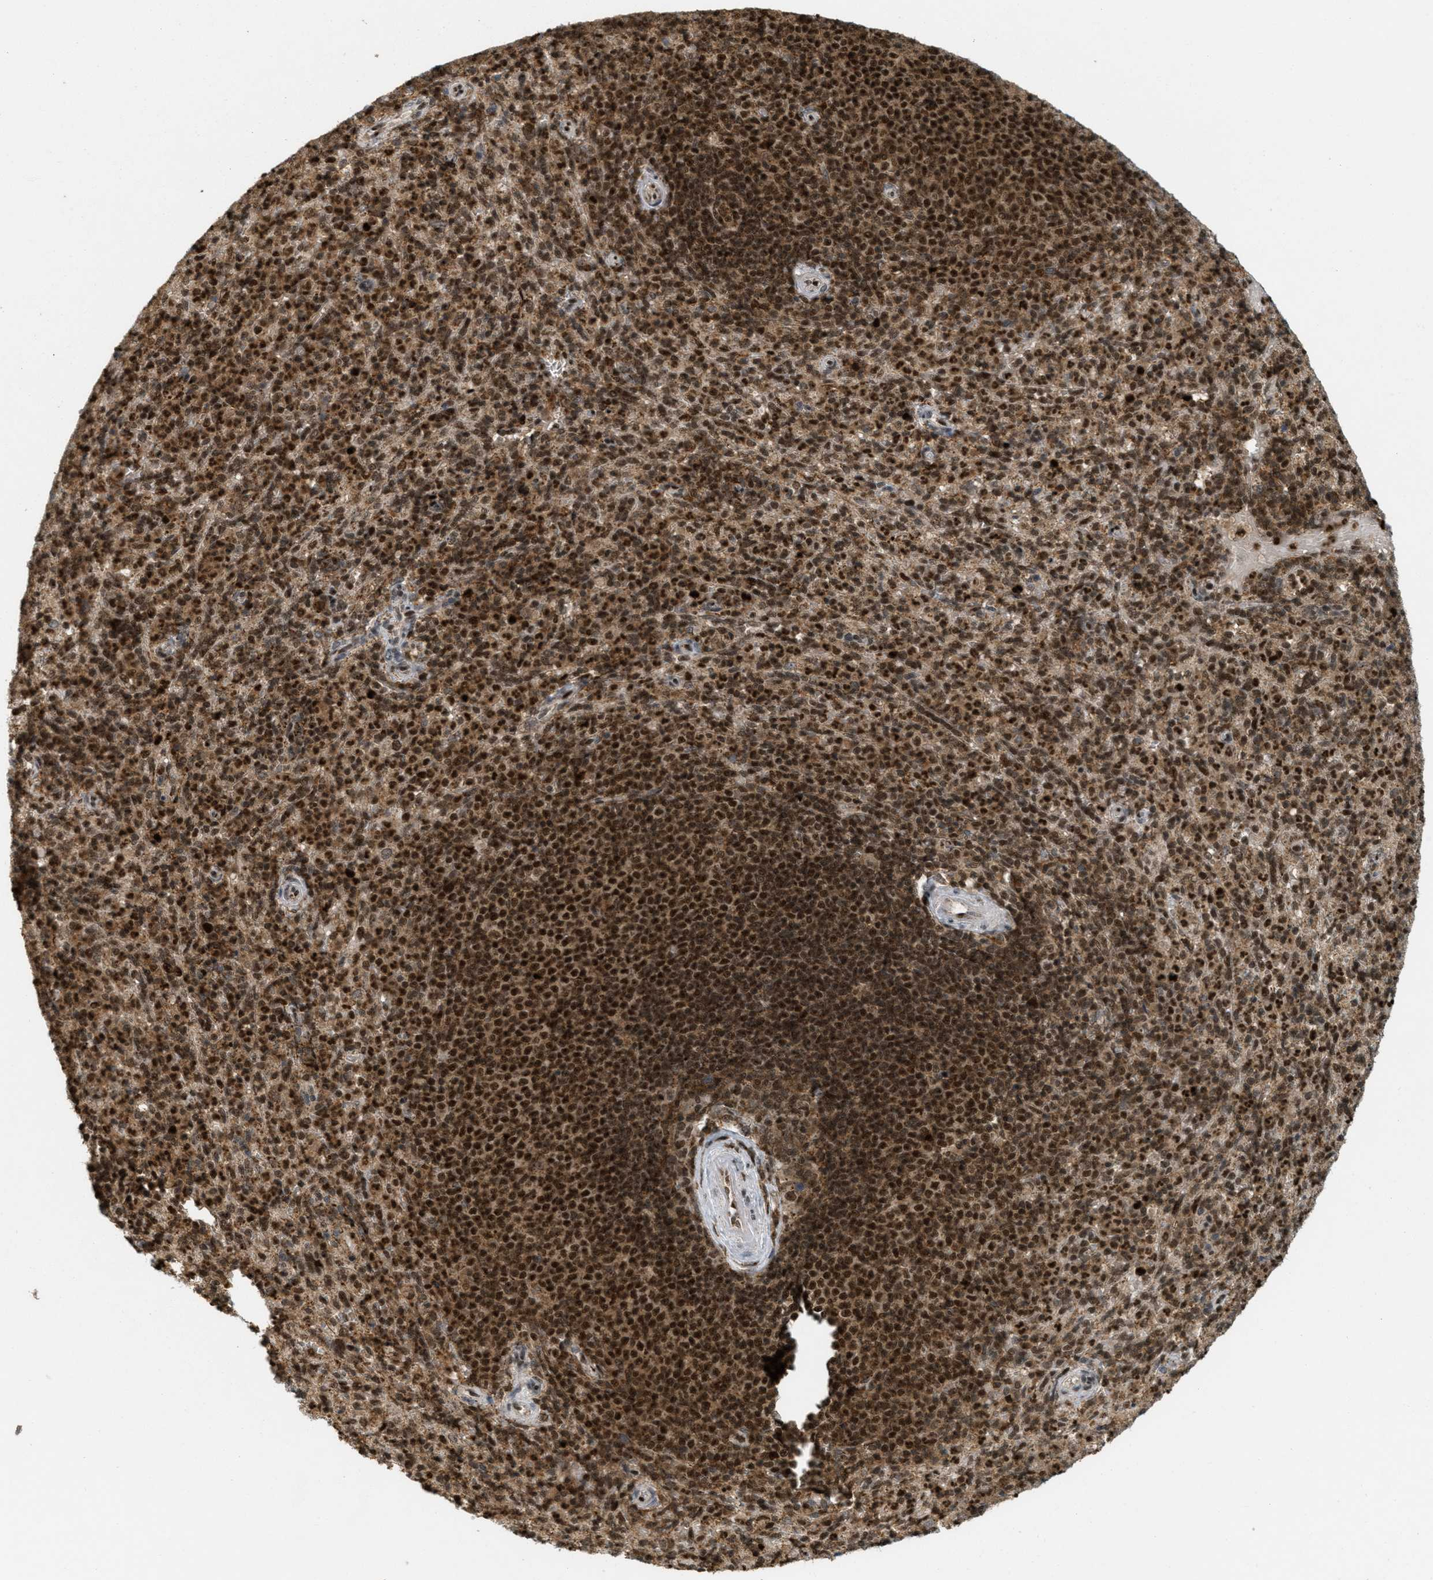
{"staining": {"intensity": "strong", "quantity": ">75%", "location": "cytoplasmic/membranous,nuclear"}, "tissue": "spleen", "cell_type": "Cells in red pulp", "image_type": "normal", "snomed": [{"axis": "morphology", "description": "Normal tissue, NOS"}, {"axis": "topography", "description": "Spleen"}], "caption": "About >75% of cells in red pulp in benign human spleen exhibit strong cytoplasmic/membranous,nuclear protein expression as visualized by brown immunohistochemical staining.", "gene": "TLK1", "patient": {"sex": "male", "age": 36}}